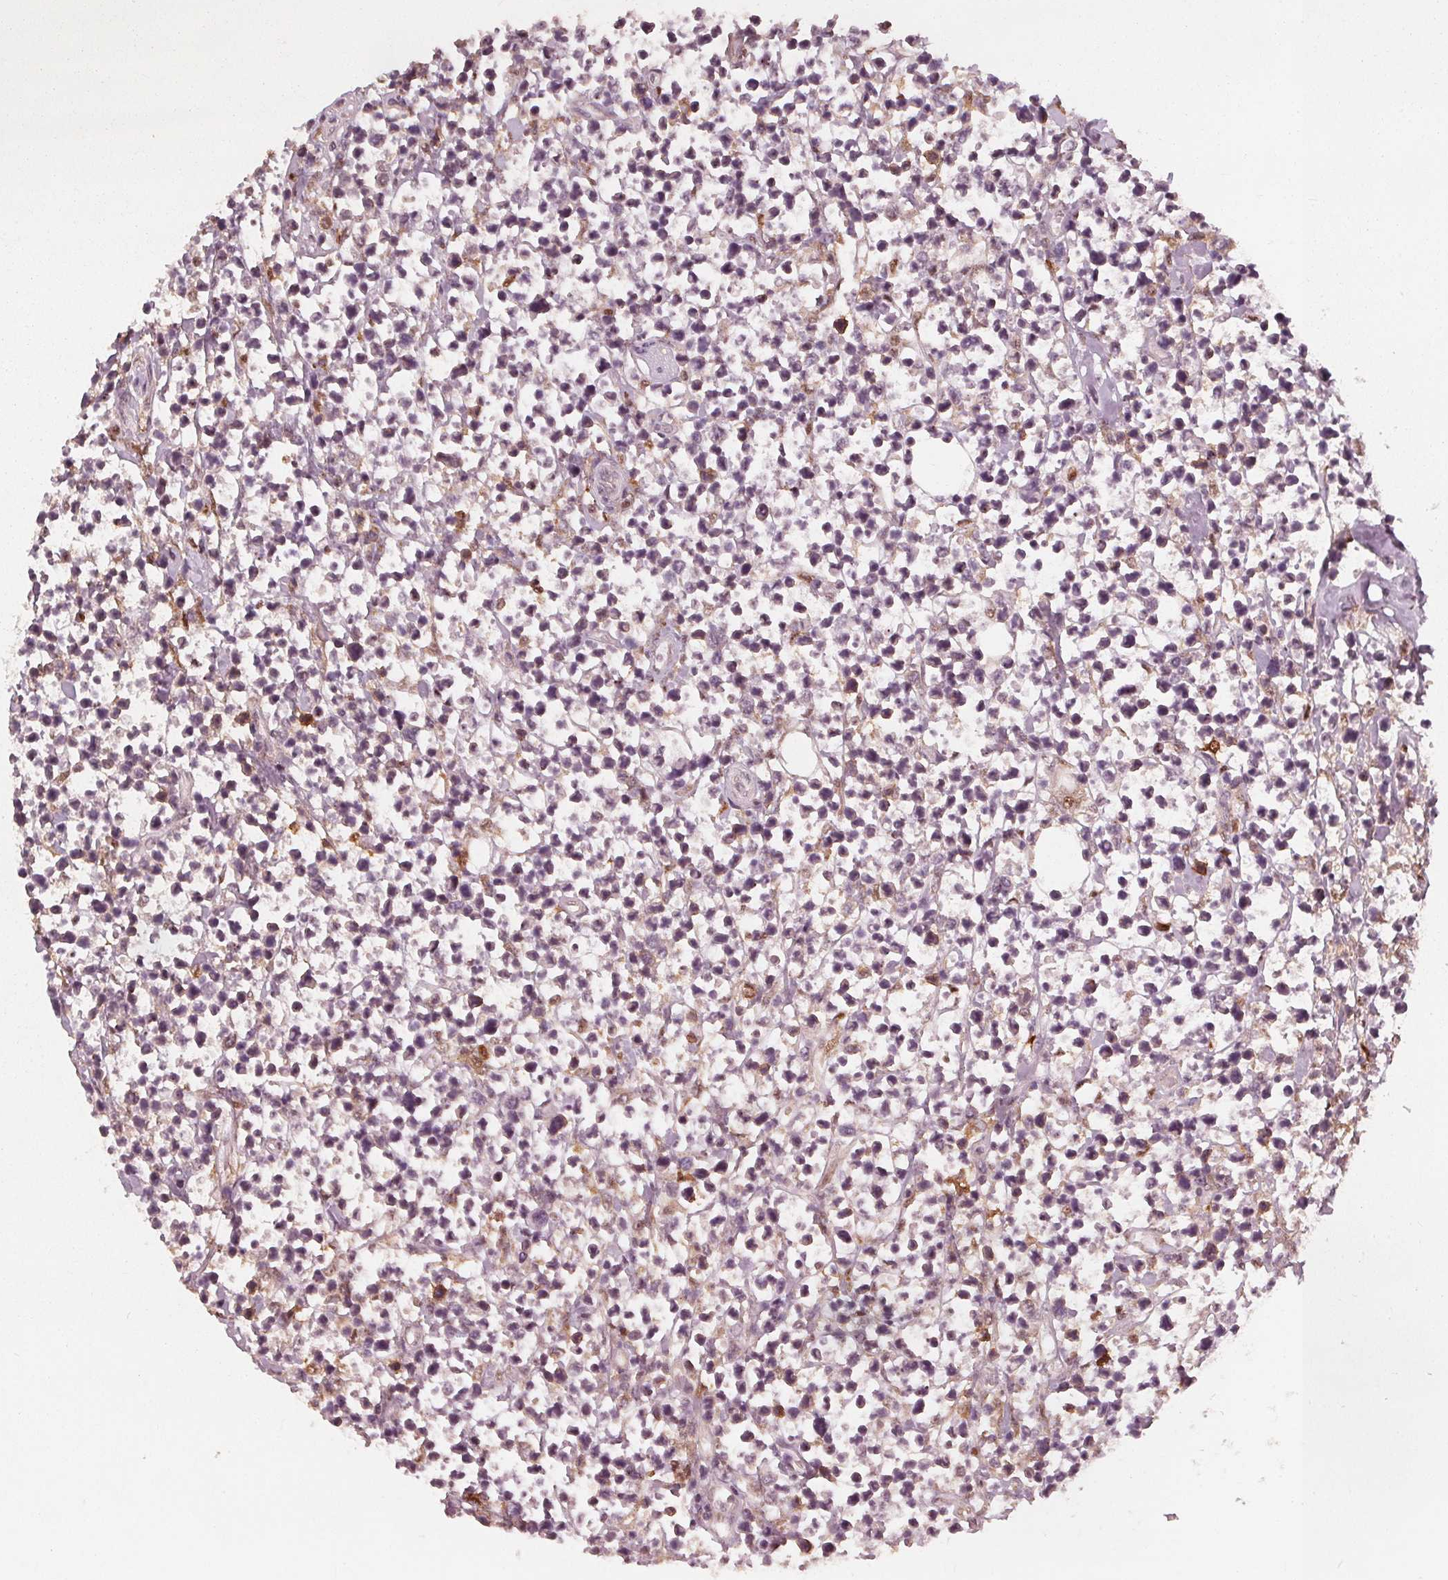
{"staining": {"intensity": "moderate", "quantity": "<25%", "location": "nuclear"}, "tissue": "lymphoma", "cell_type": "Tumor cells", "image_type": "cancer", "snomed": [{"axis": "morphology", "description": "Malignant lymphoma, non-Hodgkin's type, High grade"}, {"axis": "topography", "description": "Soft tissue"}], "caption": "Human lymphoma stained with a brown dye demonstrates moderate nuclear positive positivity in about <25% of tumor cells.", "gene": "SQSTM1", "patient": {"sex": "female", "age": 56}}